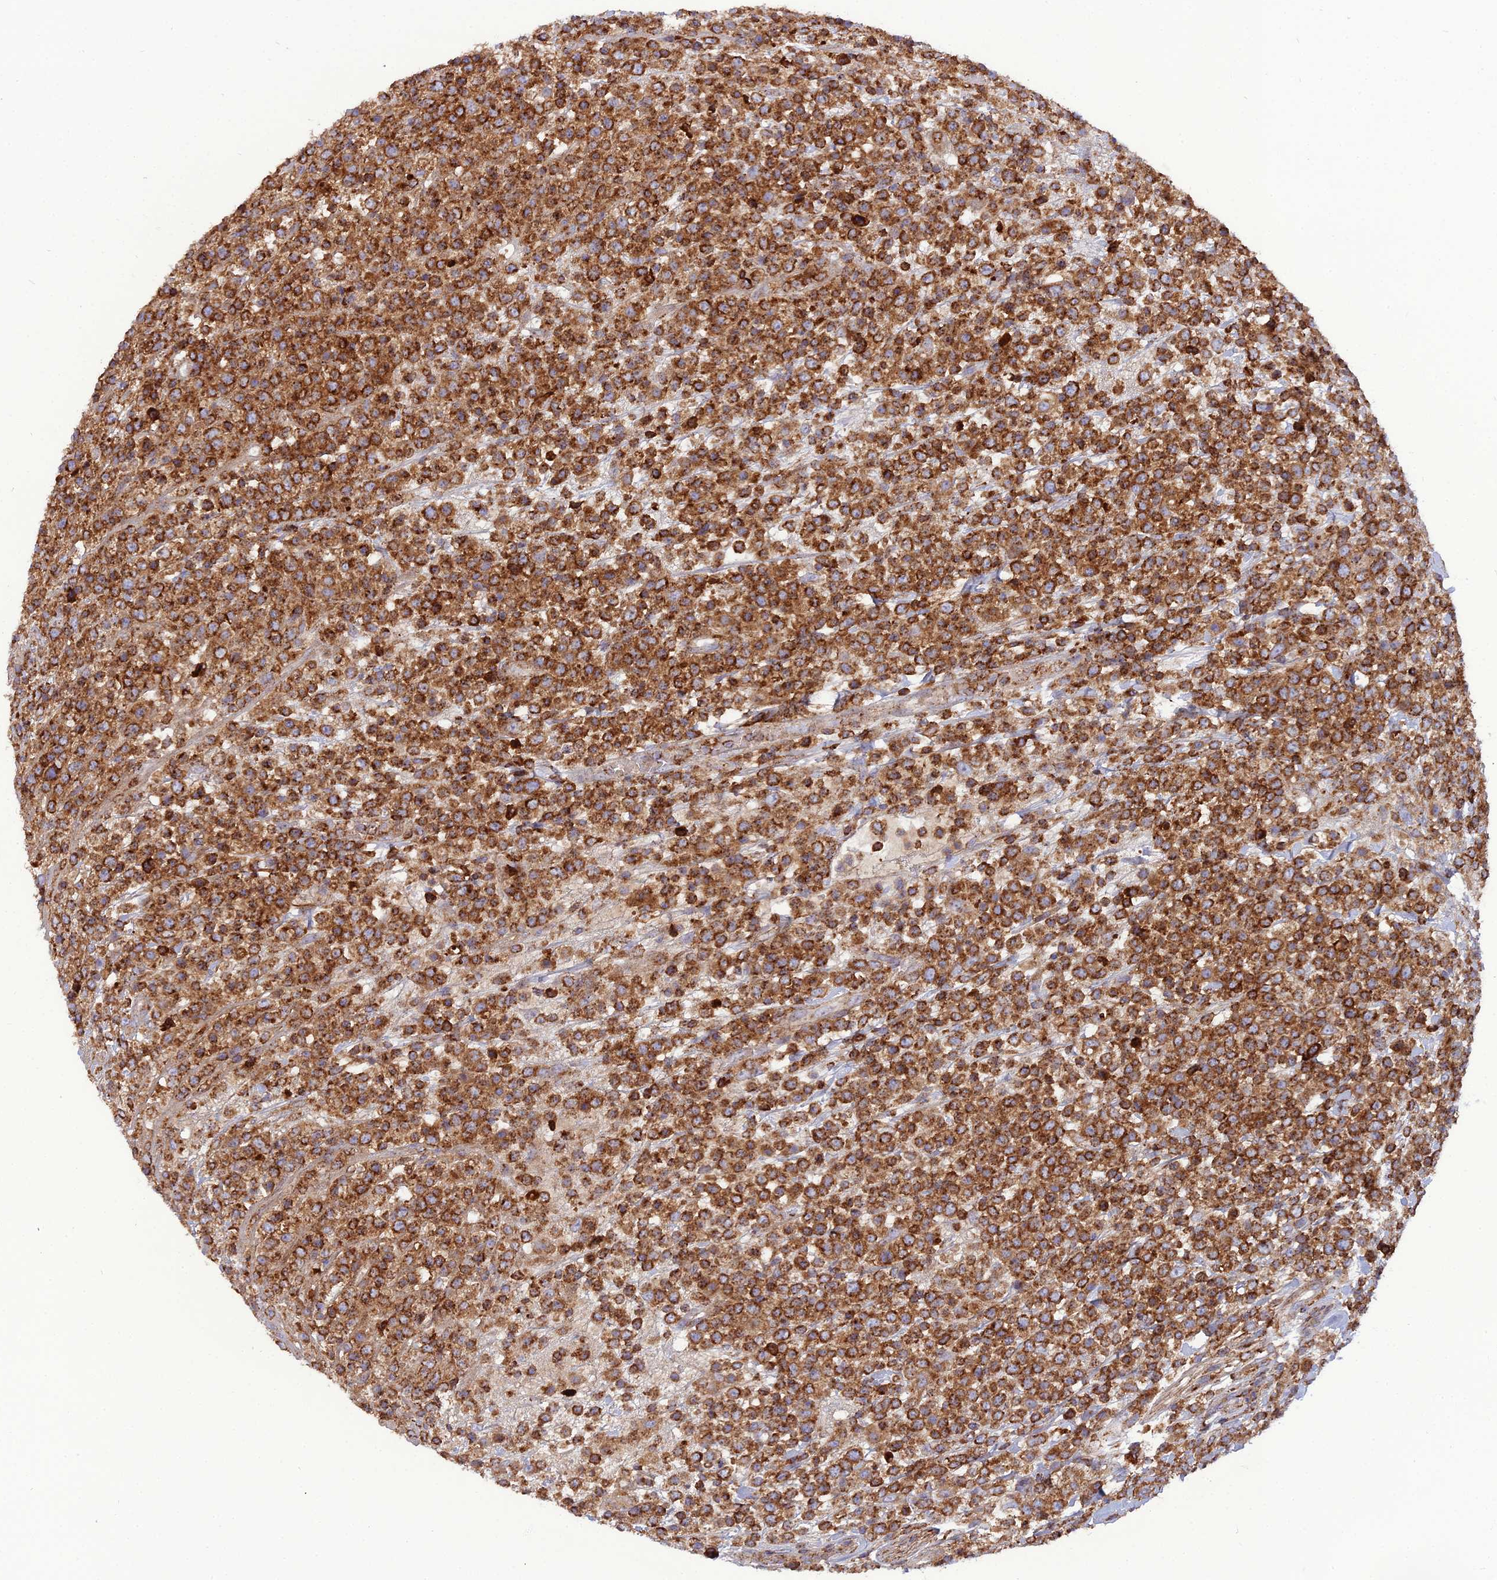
{"staining": {"intensity": "strong", "quantity": ">75%", "location": "cytoplasmic/membranous"}, "tissue": "lymphoma", "cell_type": "Tumor cells", "image_type": "cancer", "snomed": [{"axis": "morphology", "description": "Malignant lymphoma, non-Hodgkin's type, High grade"}, {"axis": "topography", "description": "Colon"}], "caption": "Immunohistochemical staining of human lymphoma shows high levels of strong cytoplasmic/membranous protein expression in approximately >75% of tumor cells. (Brightfield microscopy of DAB IHC at high magnification).", "gene": "LNPEP", "patient": {"sex": "female", "age": 53}}